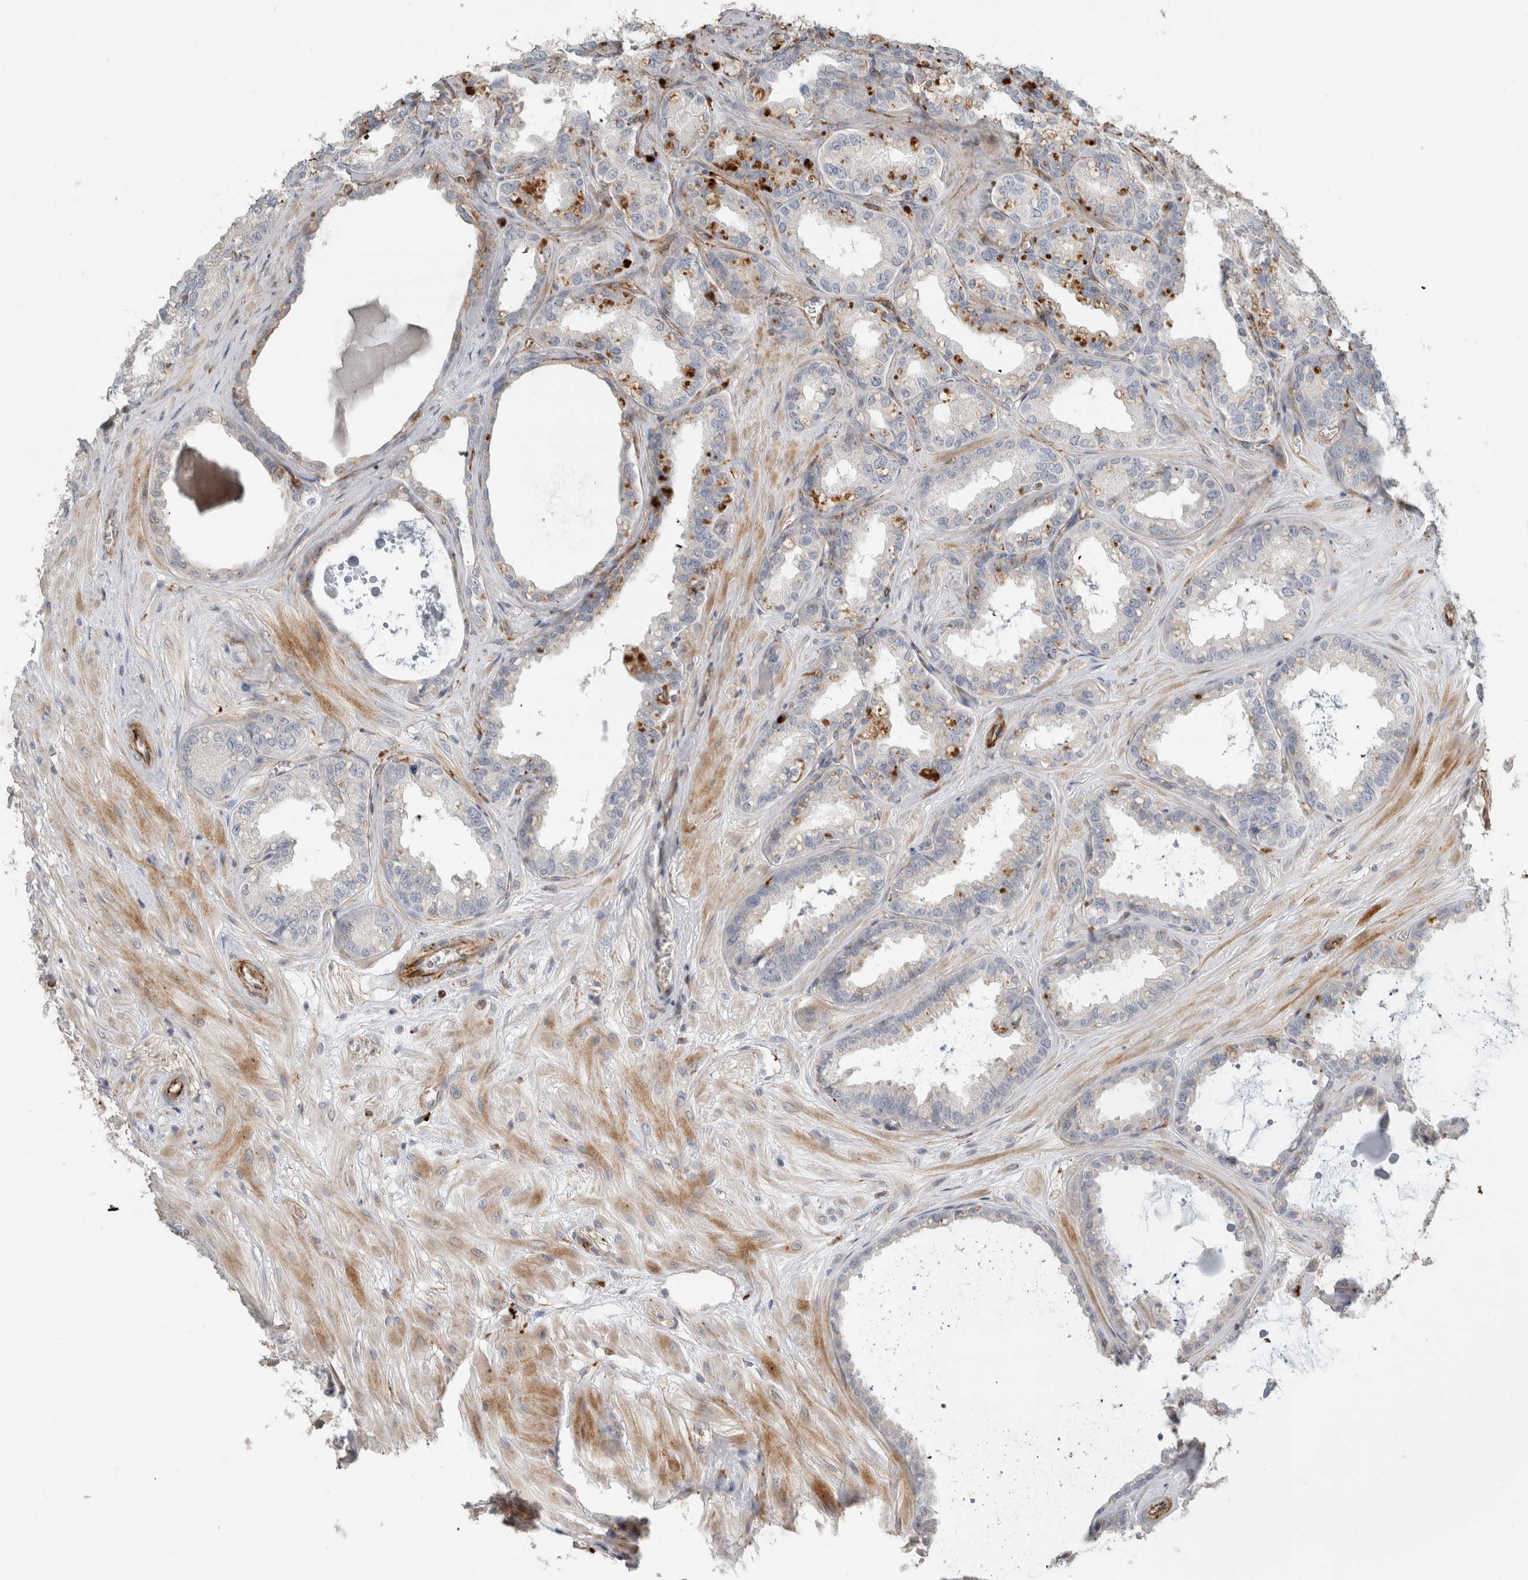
{"staining": {"intensity": "weak", "quantity": "<25%", "location": "cytoplasmic/membranous"}, "tissue": "seminal vesicle", "cell_type": "Glandular cells", "image_type": "normal", "snomed": [{"axis": "morphology", "description": "Normal tissue, NOS"}, {"axis": "topography", "description": "Prostate"}, {"axis": "topography", "description": "Seminal veicle"}], "caption": "An image of seminal vesicle stained for a protein reveals no brown staining in glandular cells.", "gene": "LY86", "patient": {"sex": "male", "age": 51}}